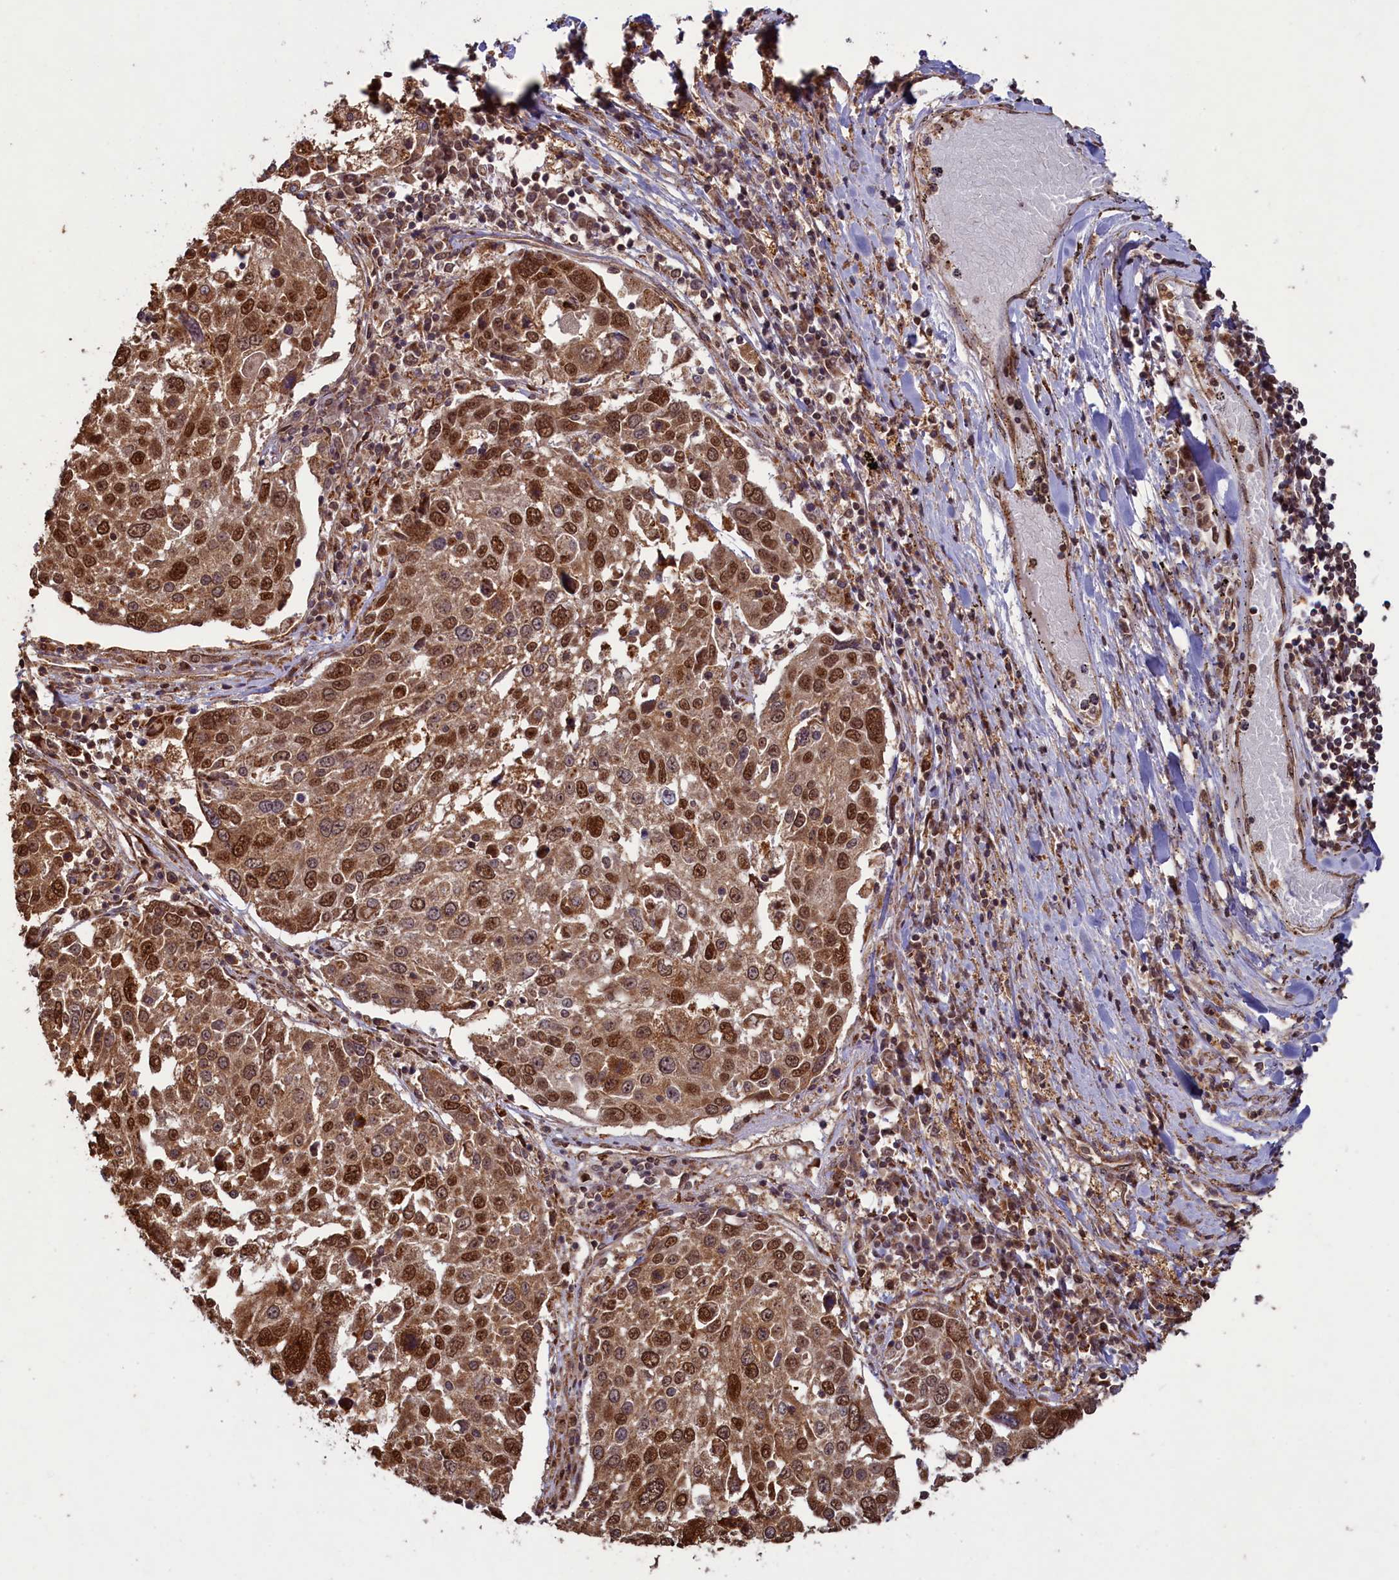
{"staining": {"intensity": "moderate", "quantity": ">75%", "location": "cytoplasmic/membranous,nuclear"}, "tissue": "lung cancer", "cell_type": "Tumor cells", "image_type": "cancer", "snomed": [{"axis": "morphology", "description": "Squamous cell carcinoma, NOS"}, {"axis": "topography", "description": "Lung"}], "caption": "Lung cancer stained with immunohistochemistry reveals moderate cytoplasmic/membranous and nuclear expression in about >75% of tumor cells.", "gene": "NAE1", "patient": {"sex": "male", "age": 65}}